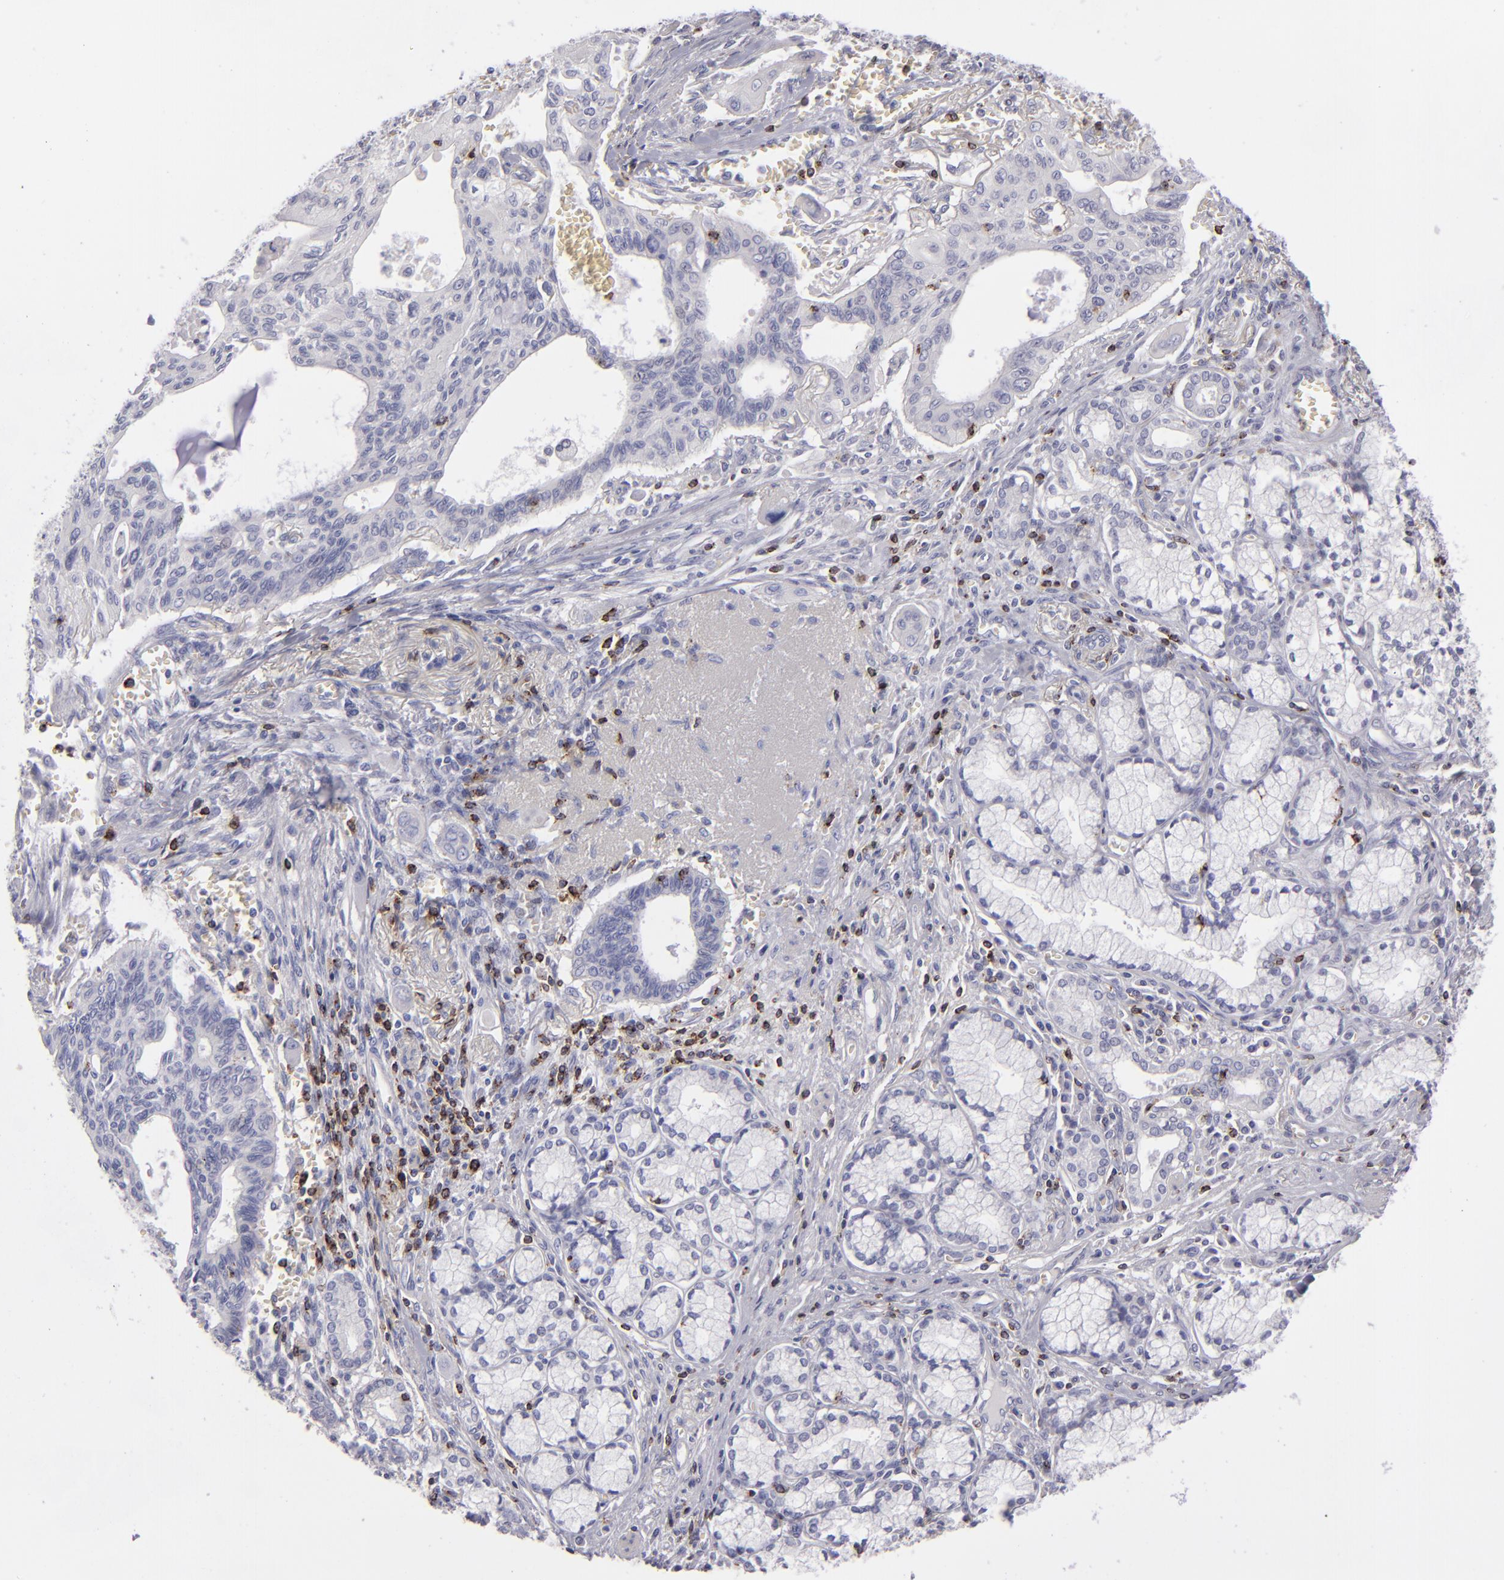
{"staining": {"intensity": "negative", "quantity": "none", "location": "none"}, "tissue": "pancreatic cancer", "cell_type": "Tumor cells", "image_type": "cancer", "snomed": [{"axis": "morphology", "description": "Adenocarcinoma, NOS"}, {"axis": "topography", "description": "Pancreas"}], "caption": "Pancreatic adenocarcinoma was stained to show a protein in brown. There is no significant staining in tumor cells.", "gene": "CD2", "patient": {"sex": "male", "age": 77}}